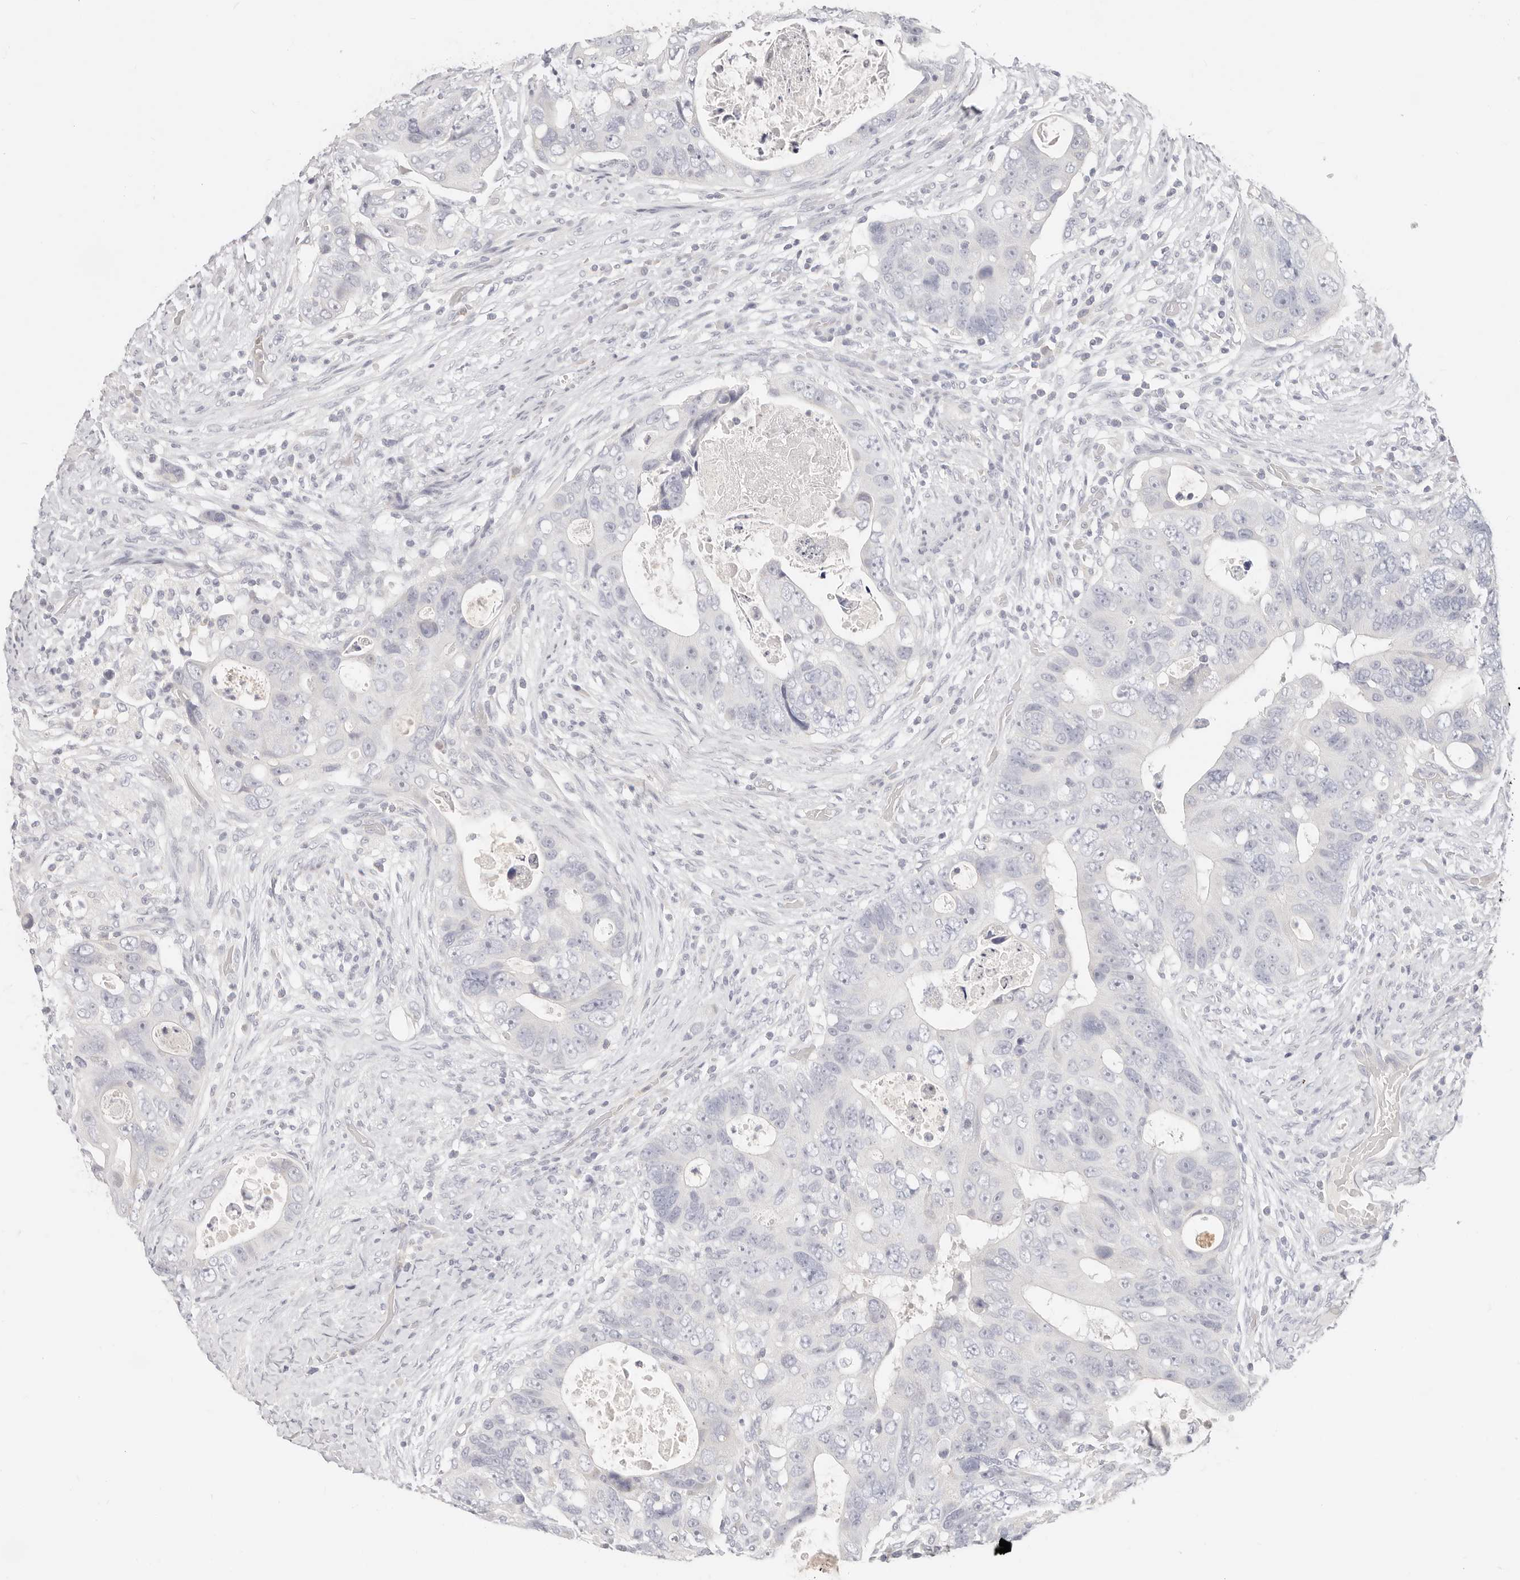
{"staining": {"intensity": "negative", "quantity": "none", "location": "none"}, "tissue": "colorectal cancer", "cell_type": "Tumor cells", "image_type": "cancer", "snomed": [{"axis": "morphology", "description": "Adenocarcinoma, NOS"}, {"axis": "topography", "description": "Rectum"}], "caption": "An immunohistochemistry (IHC) image of colorectal cancer (adenocarcinoma) is shown. There is no staining in tumor cells of colorectal cancer (adenocarcinoma). (DAB (3,3'-diaminobenzidine) immunohistochemistry, high magnification).", "gene": "ASCL1", "patient": {"sex": "male", "age": 59}}